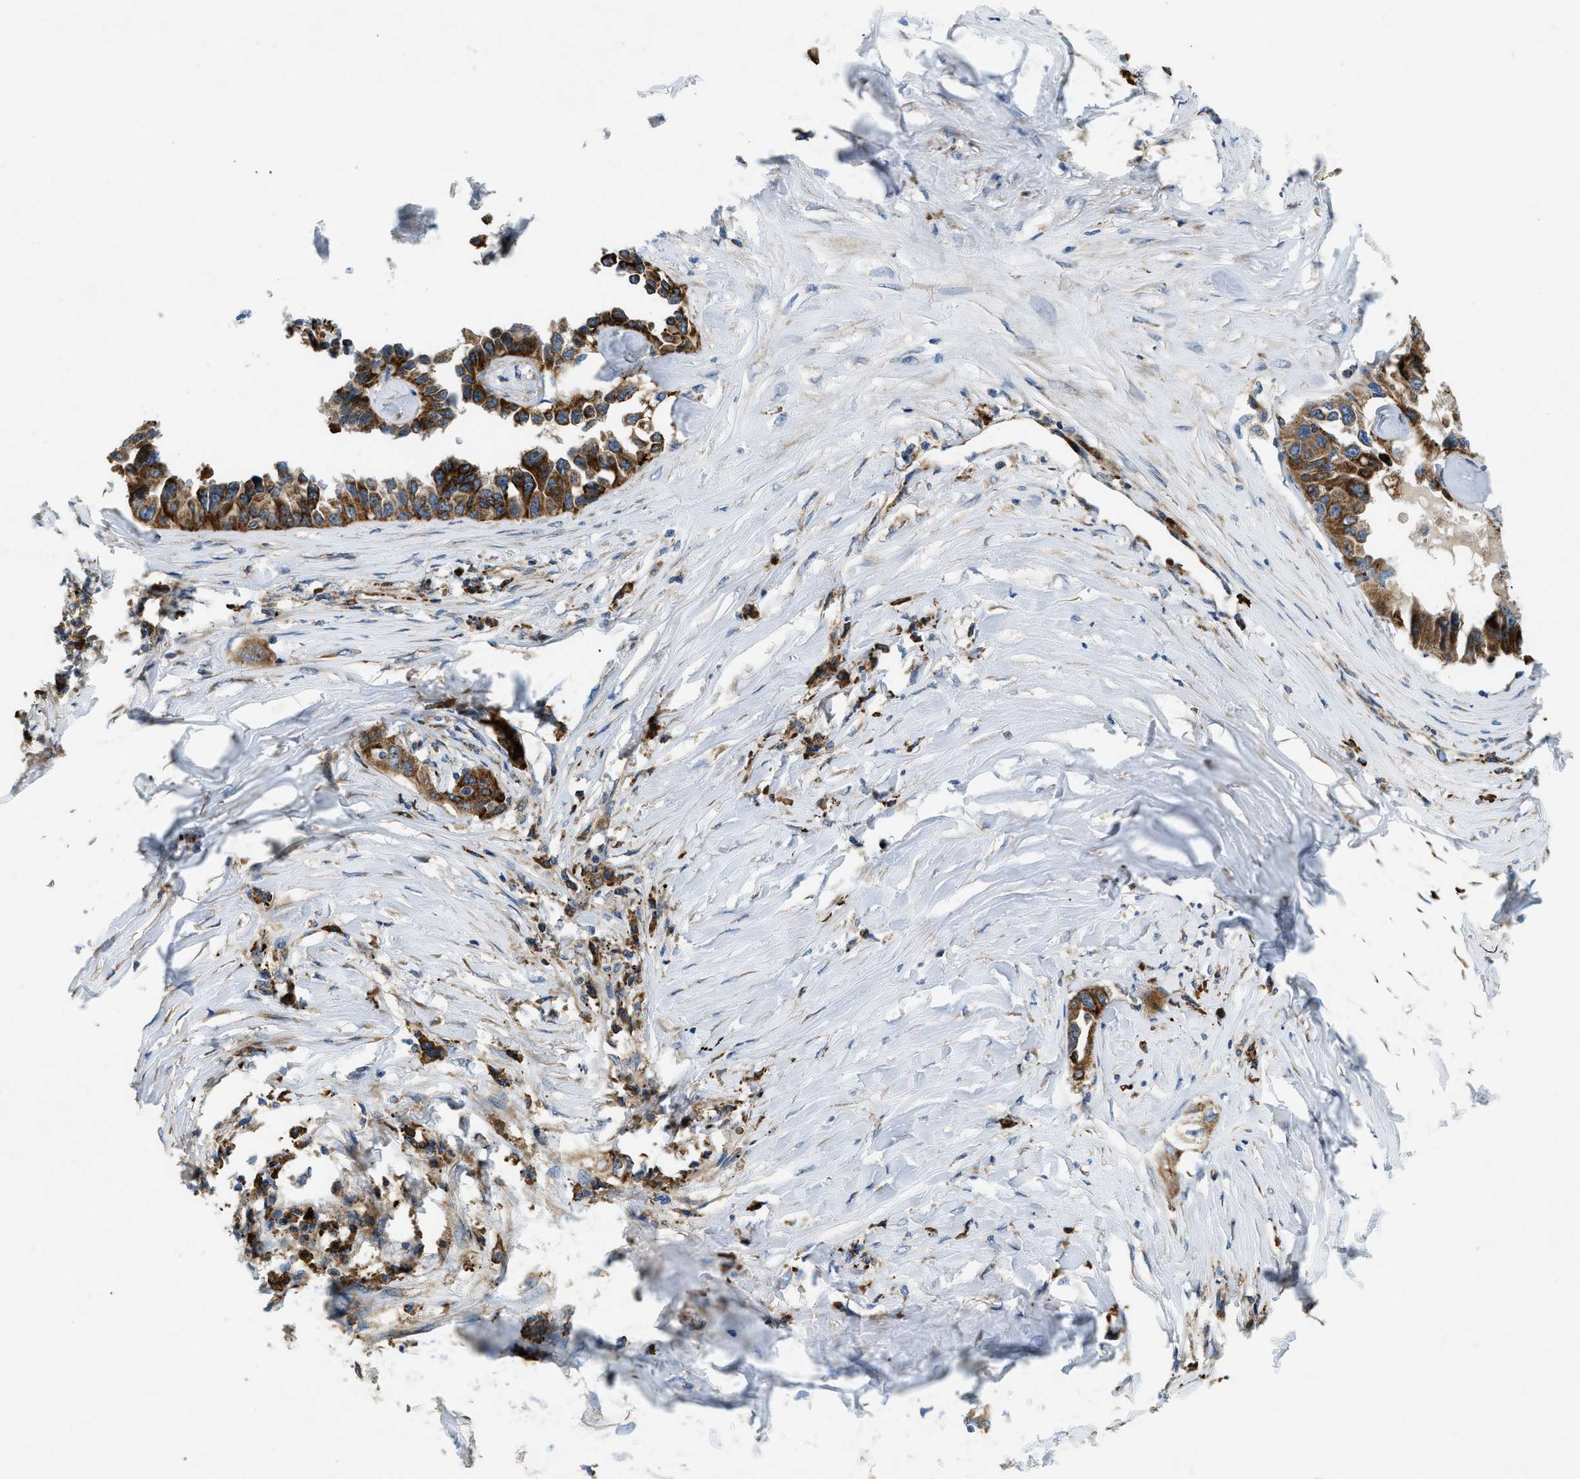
{"staining": {"intensity": "strong", "quantity": ">75%", "location": "cytoplasmic/membranous"}, "tissue": "lung cancer", "cell_type": "Tumor cells", "image_type": "cancer", "snomed": [{"axis": "morphology", "description": "Adenocarcinoma, NOS"}, {"axis": "topography", "description": "Lung"}], "caption": "Immunohistochemical staining of human lung adenocarcinoma exhibits high levels of strong cytoplasmic/membranous expression in approximately >75% of tumor cells.", "gene": "CSPG4", "patient": {"sex": "female", "age": 51}}